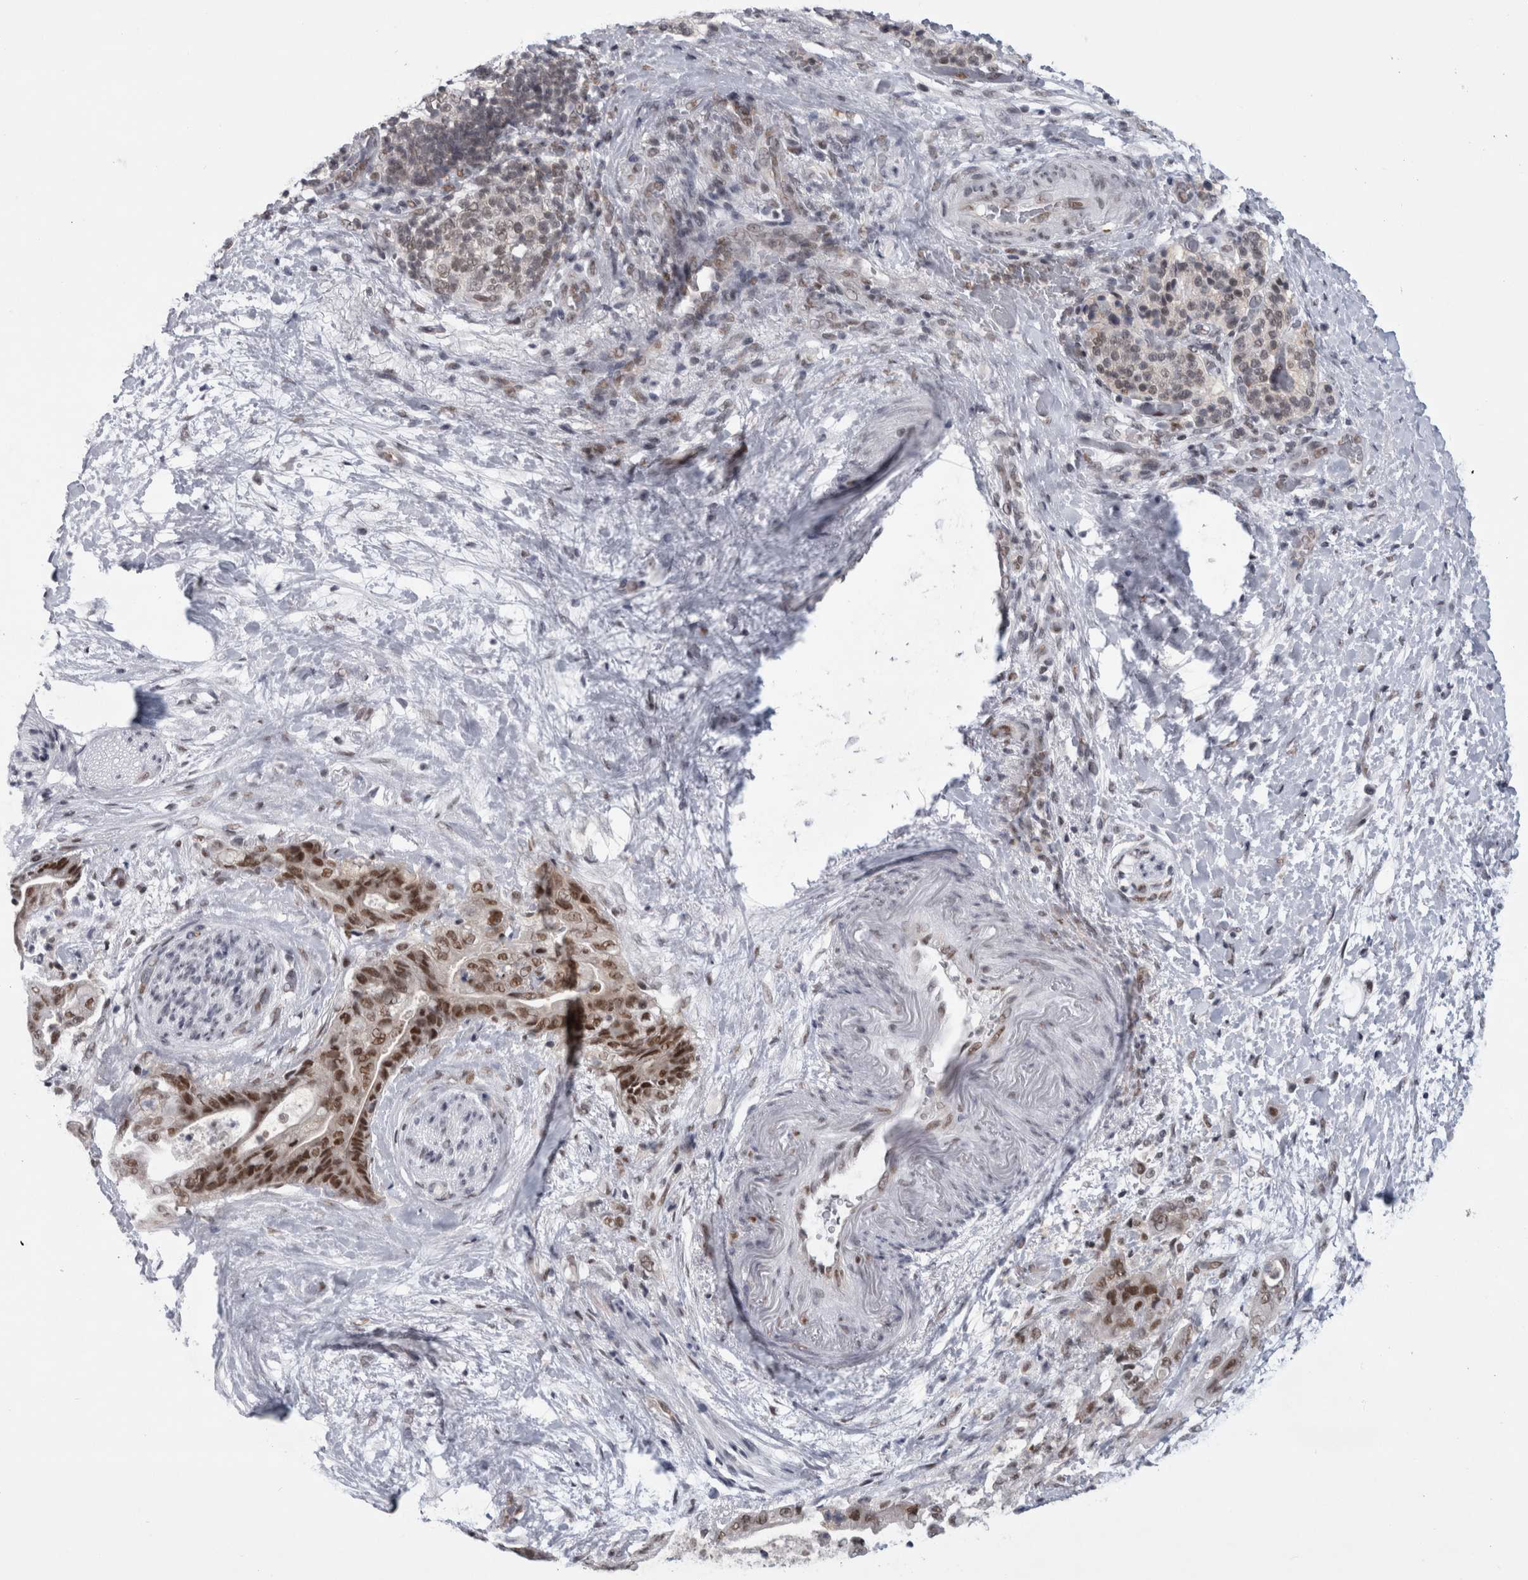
{"staining": {"intensity": "moderate", "quantity": ">75%", "location": "nuclear"}, "tissue": "pancreatic cancer", "cell_type": "Tumor cells", "image_type": "cancer", "snomed": [{"axis": "morphology", "description": "Adenocarcinoma, NOS"}, {"axis": "topography", "description": "Pancreas"}], "caption": "The photomicrograph demonstrates immunohistochemical staining of pancreatic cancer (adenocarcinoma). There is moderate nuclear positivity is seen in approximately >75% of tumor cells.", "gene": "PSMB2", "patient": {"sex": "male", "age": 59}}